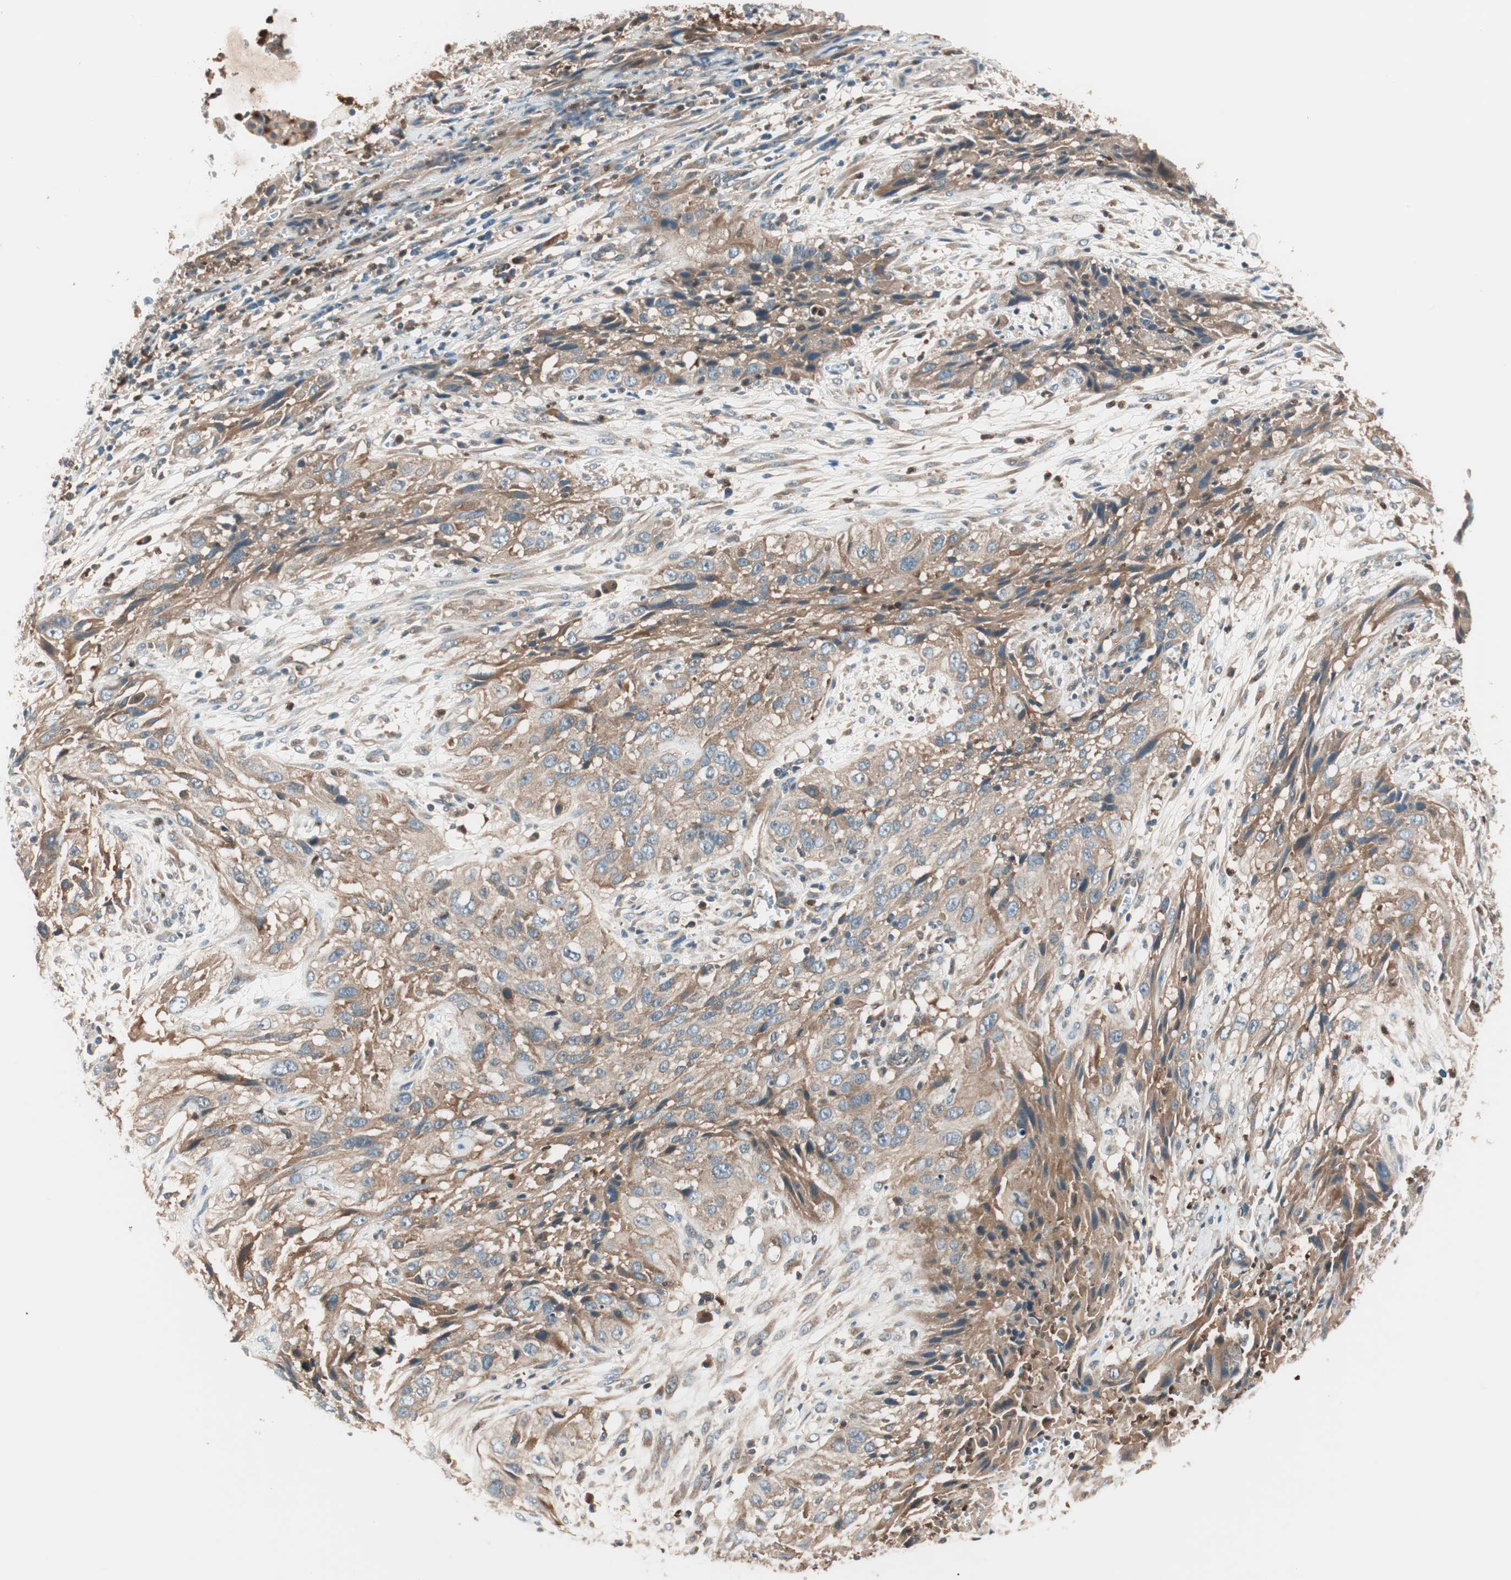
{"staining": {"intensity": "moderate", "quantity": ">75%", "location": "cytoplasmic/membranous"}, "tissue": "cervical cancer", "cell_type": "Tumor cells", "image_type": "cancer", "snomed": [{"axis": "morphology", "description": "Squamous cell carcinoma, NOS"}, {"axis": "topography", "description": "Cervix"}], "caption": "Cervical cancer tissue shows moderate cytoplasmic/membranous positivity in about >75% of tumor cells", "gene": "TSG101", "patient": {"sex": "female", "age": 32}}